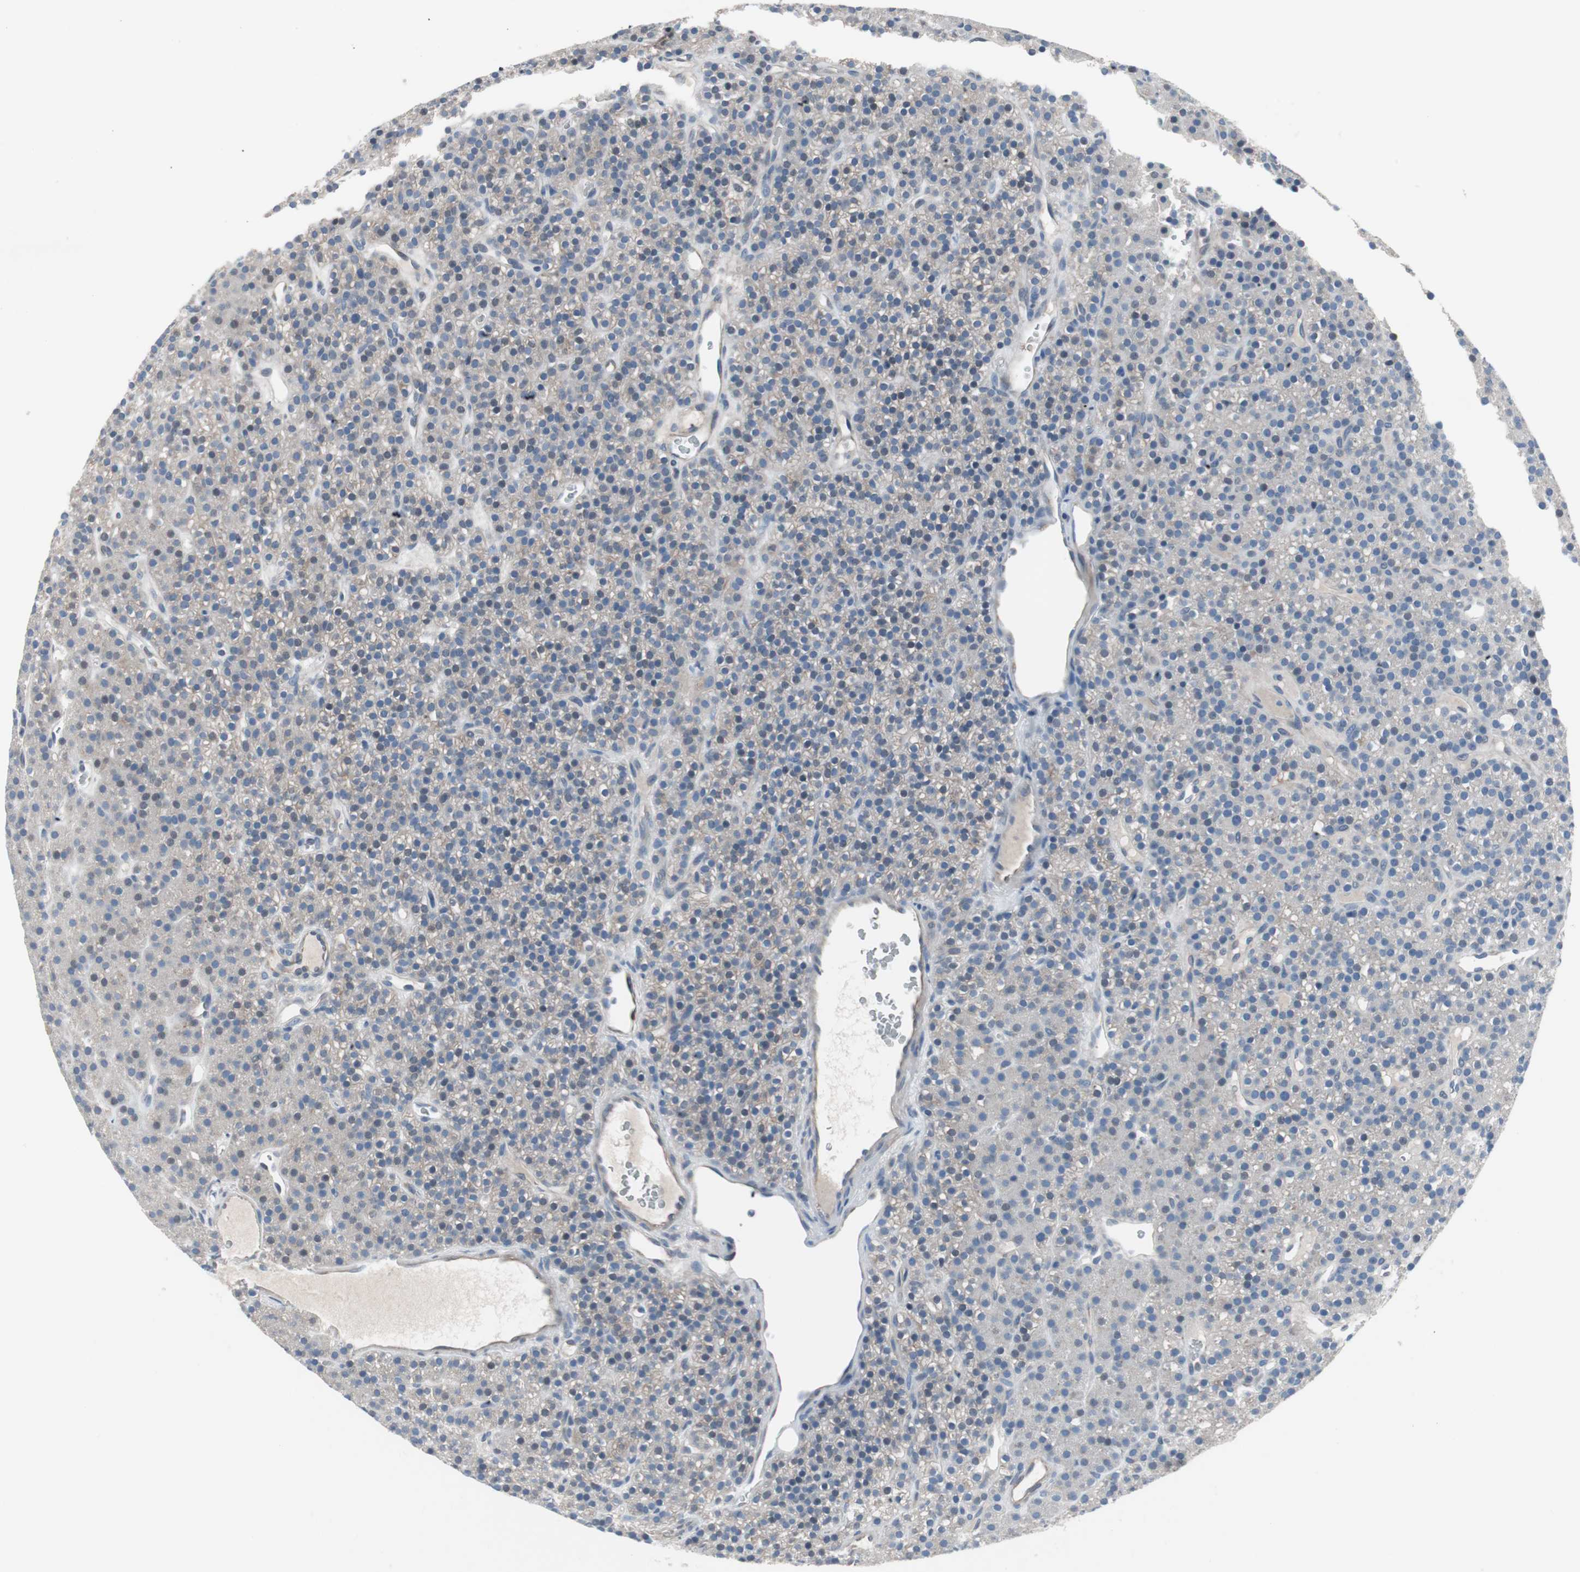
{"staining": {"intensity": "weak", "quantity": ">75%", "location": "cytoplasmic/membranous"}, "tissue": "parathyroid gland", "cell_type": "Glandular cells", "image_type": "normal", "snomed": [{"axis": "morphology", "description": "Normal tissue, NOS"}, {"axis": "morphology", "description": "Hyperplasia, NOS"}, {"axis": "topography", "description": "Parathyroid gland"}], "caption": "Human parathyroid gland stained with a brown dye shows weak cytoplasmic/membranous positive positivity in approximately >75% of glandular cells.", "gene": "PIGR", "patient": {"sex": "male", "age": 44}}